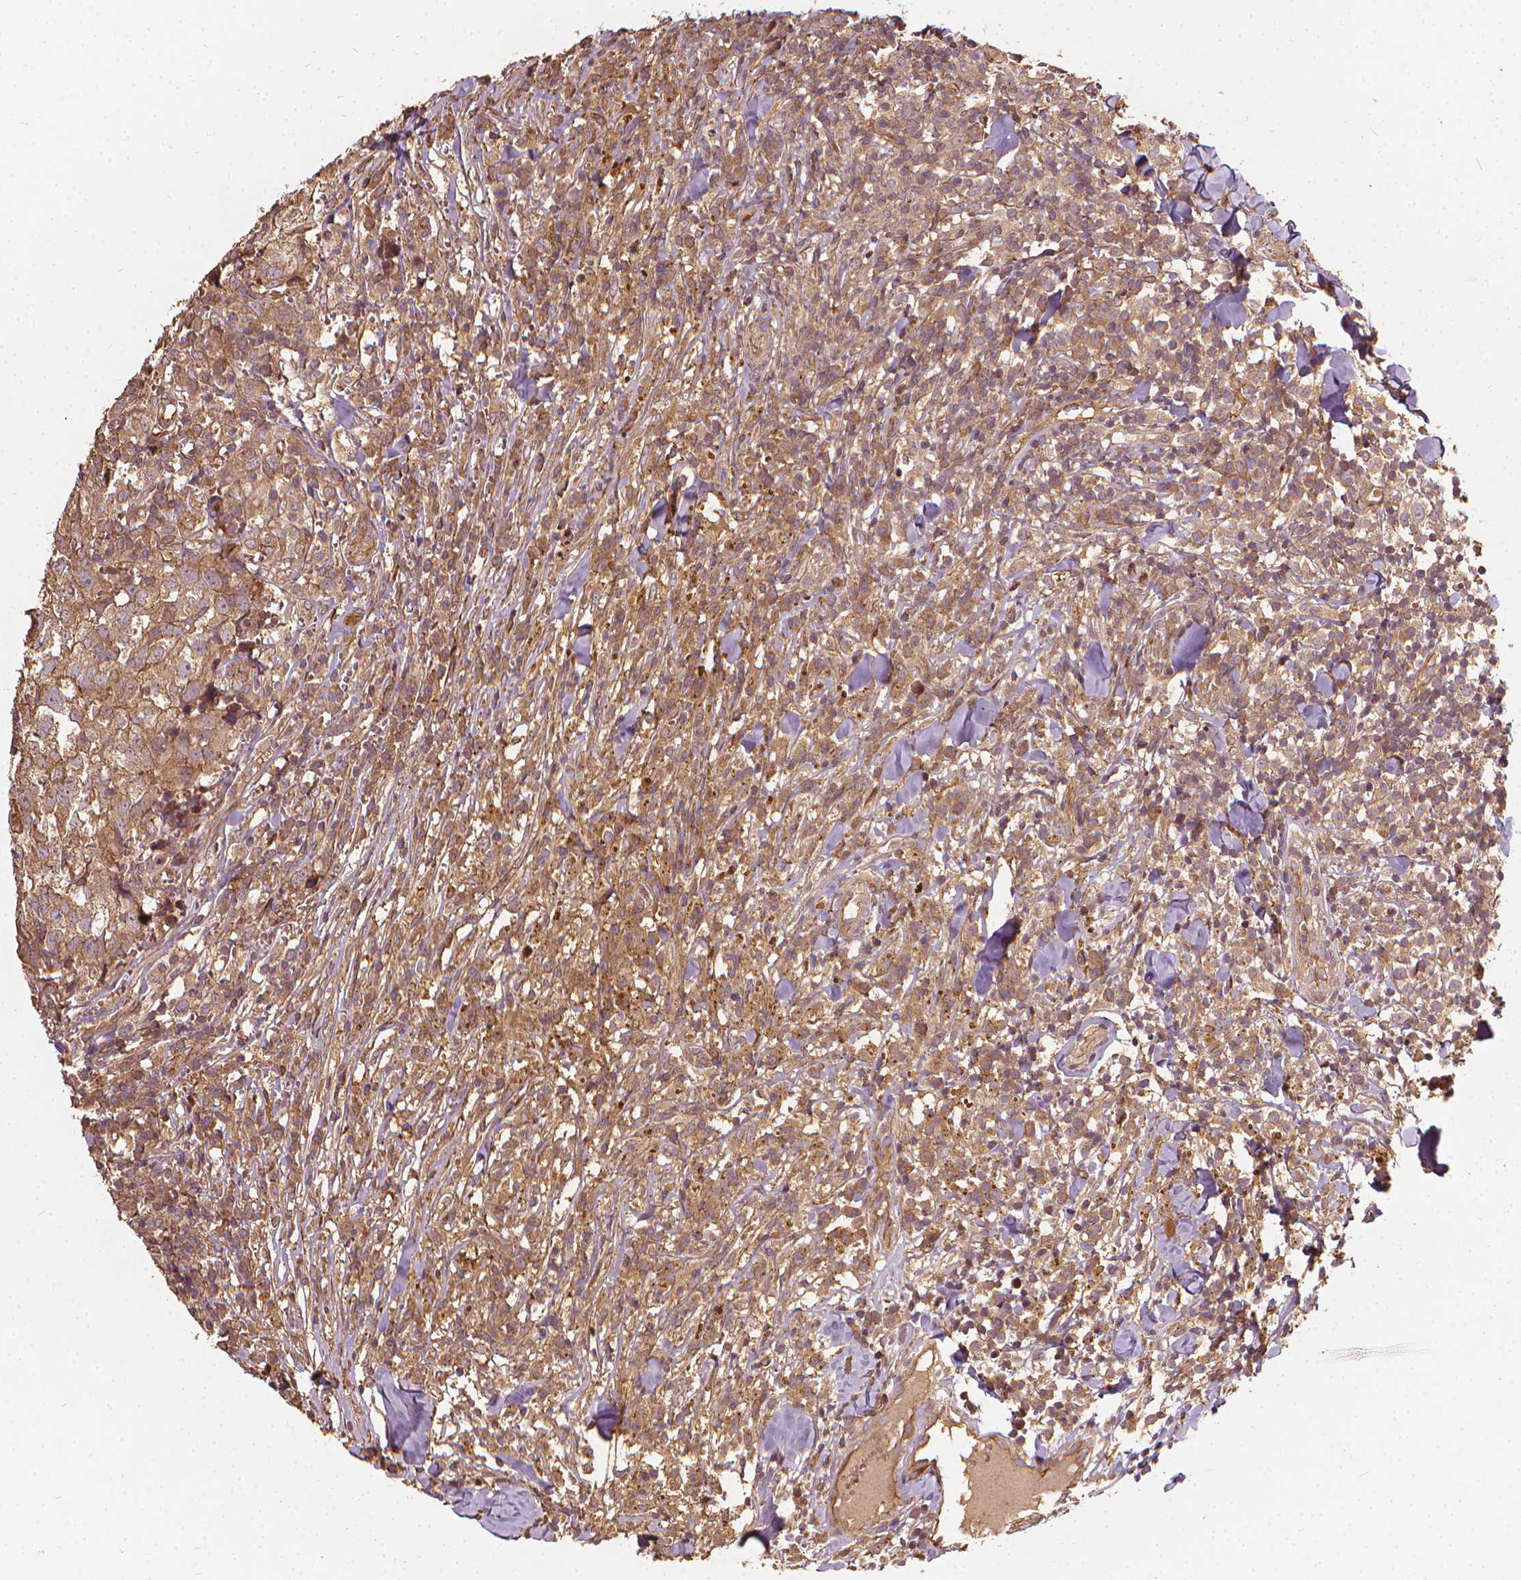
{"staining": {"intensity": "moderate", "quantity": ">75%", "location": "cytoplasmic/membranous"}, "tissue": "breast cancer", "cell_type": "Tumor cells", "image_type": "cancer", "snomed": [{"axis": "morphology", "description": "Duct carcinoma"}, {"axis": "topography", "description": "Breast"}], "caption": "Breast cancer stained with a protein marker demonstrates moderate staining in tumor cells.", "gene": "UBXN2A", "patient": {"sex": "female", "age": 30}}